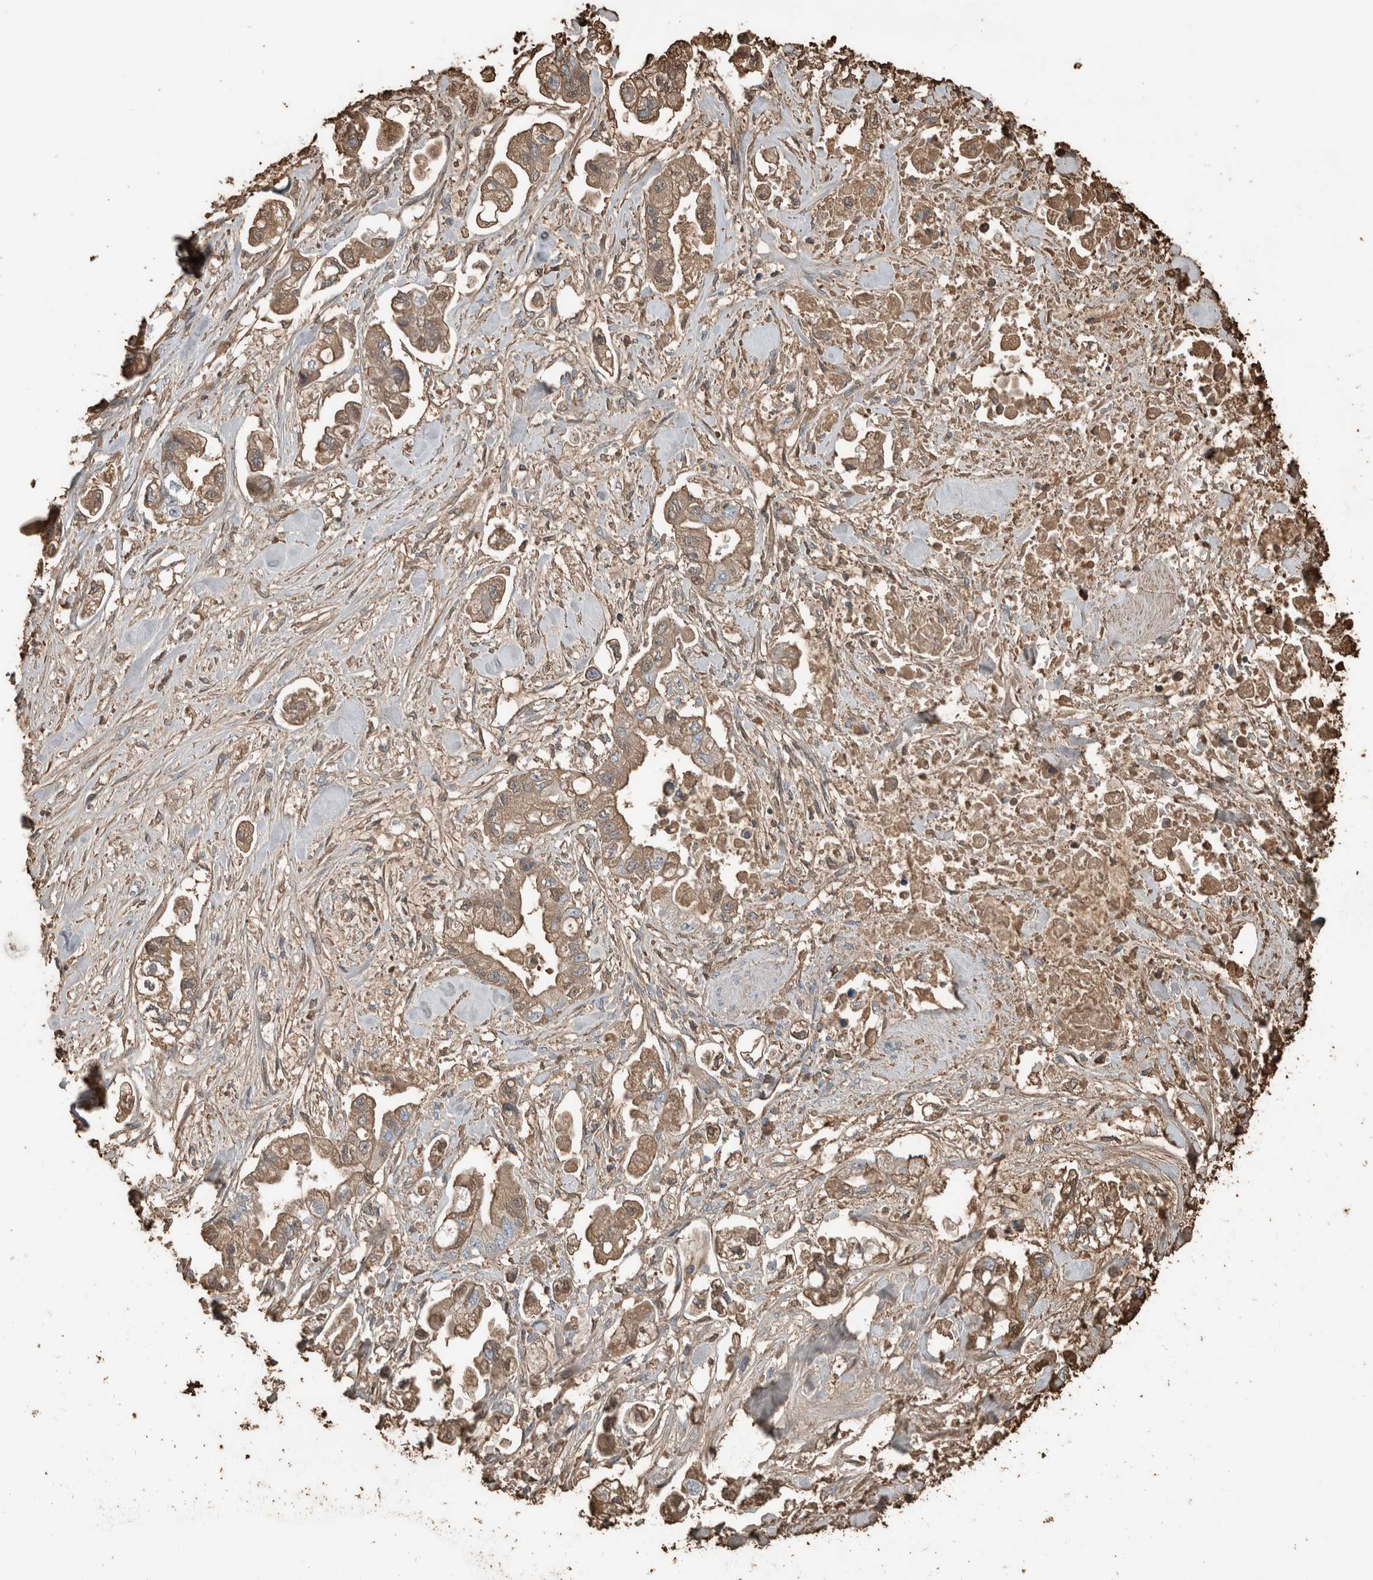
{"staining": {"intensity": "weak", "quantity": ">75%", "location": "cytoplasmic/membranous"}, "tissue": "stomach cancer", "cell_type": "Tumor cells", "image_type": "cancer", "snomed": [{"axis": "morphology", "description": "Normal tissue, NOS"}, {"axis": "morphology", "description": "Adenocarcinoma, NOS"}, {"axis": "topography", "description": "Stomach"}], "caption": "Tumor cells show low levels of weak cytoplasmic/membranous expression in about >75% of cells in human stomach cancer (adenocarcinoma).", "gene": "USP34", "patient": {"sex": "male", "age": 62}}